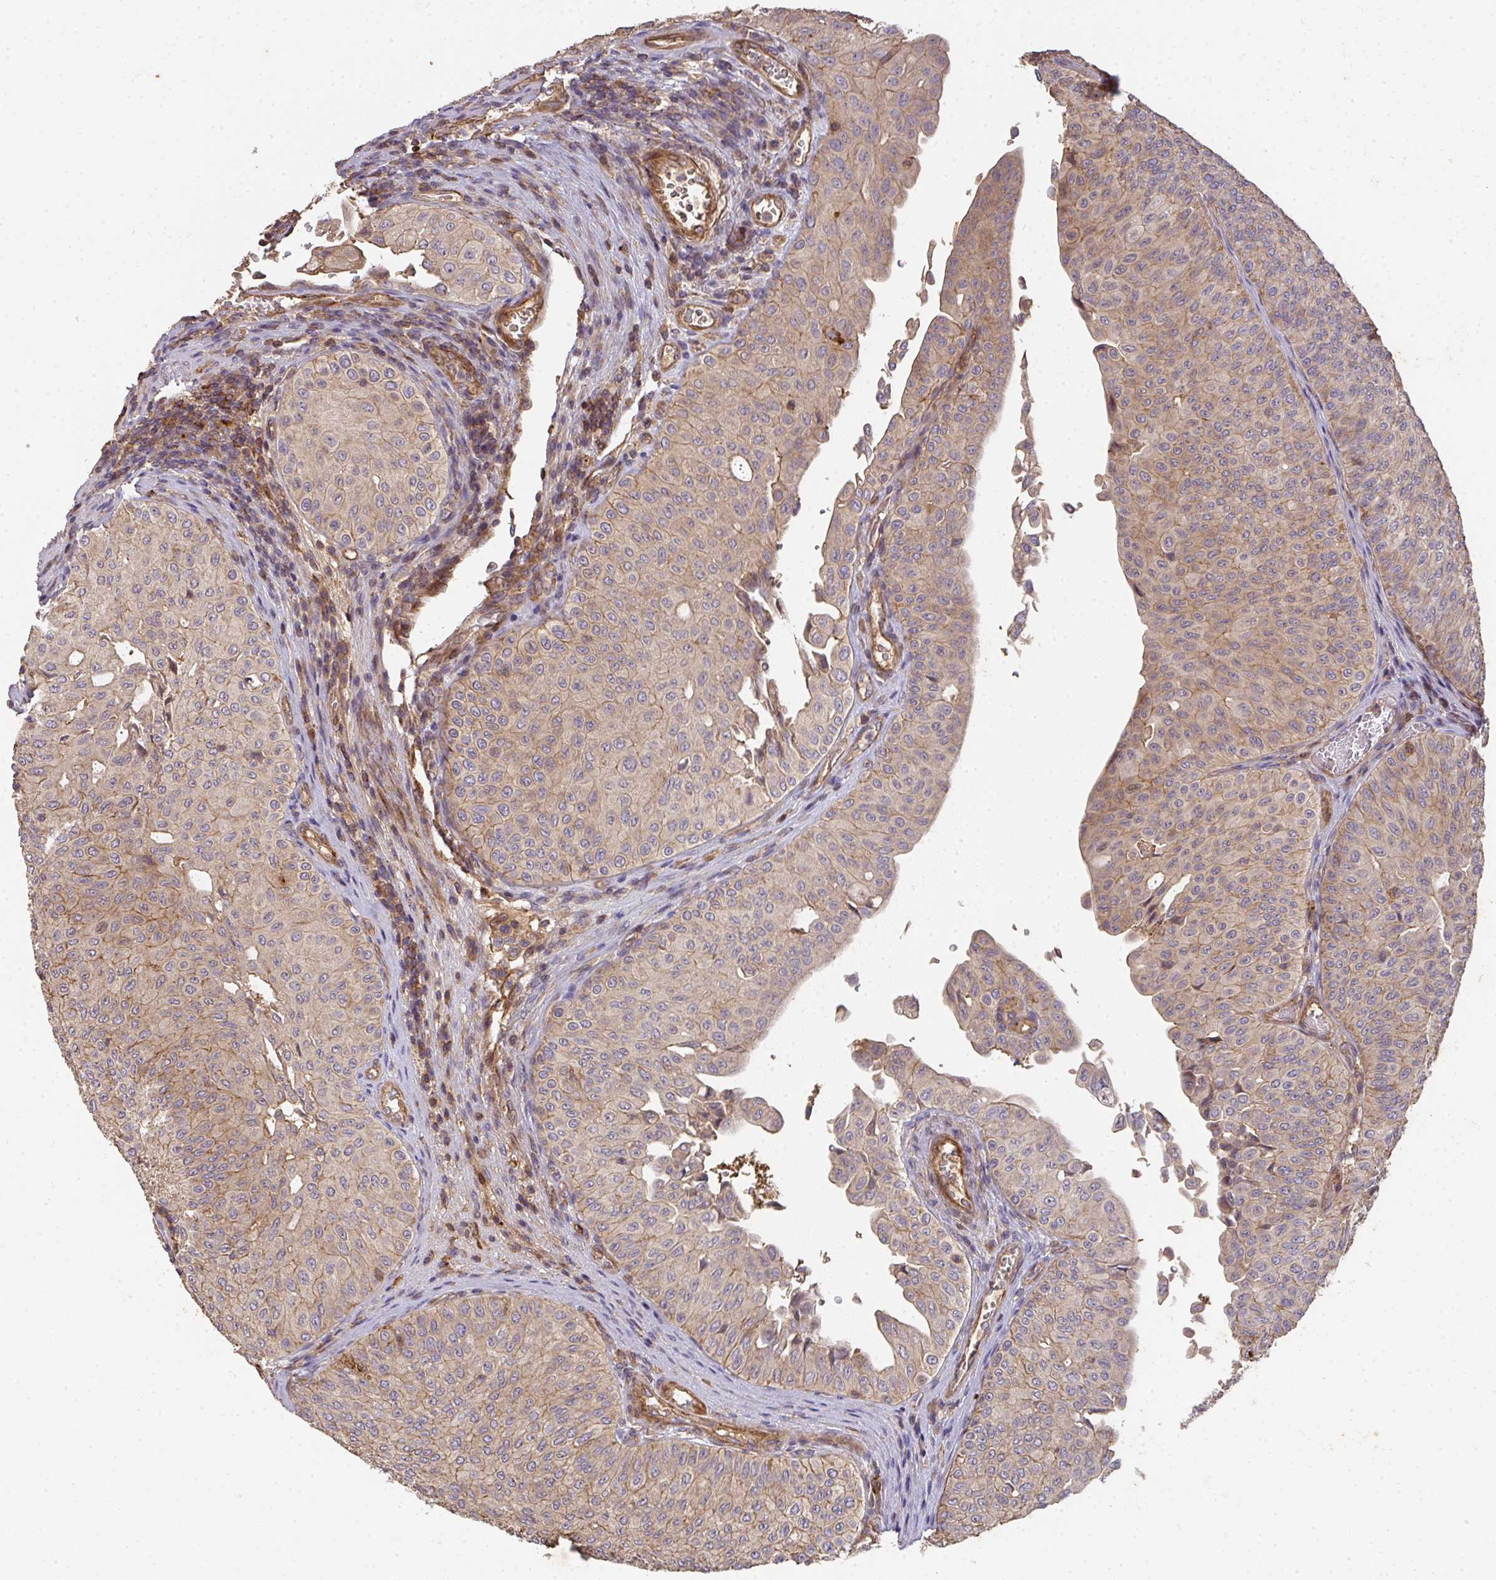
{"staining": {"intensity": "weak", "quantity": ">75%", "location": "cytoplasmic/membranous"}, "tissue": "urothelial cancer", "cell_type": "Tumor cells", "image_type": "cancer", "snomed": [{"axis": "morphology", "description": "Urothelial carcinoma, NOS"}, {"axis": "topography", "description": "Urinary bladder"}], "caption": "This histopathology image exhibits transitional cell carcinoma stained with immunohistochemistry (IHC) to label a protein in brown. The cytoplasmic/membranous of tumor cells show weak positivity for the protein. Nuclei are counter-stained blue.", "gene": "TNMD", "patient": {"sex": "male", "age": 59}}